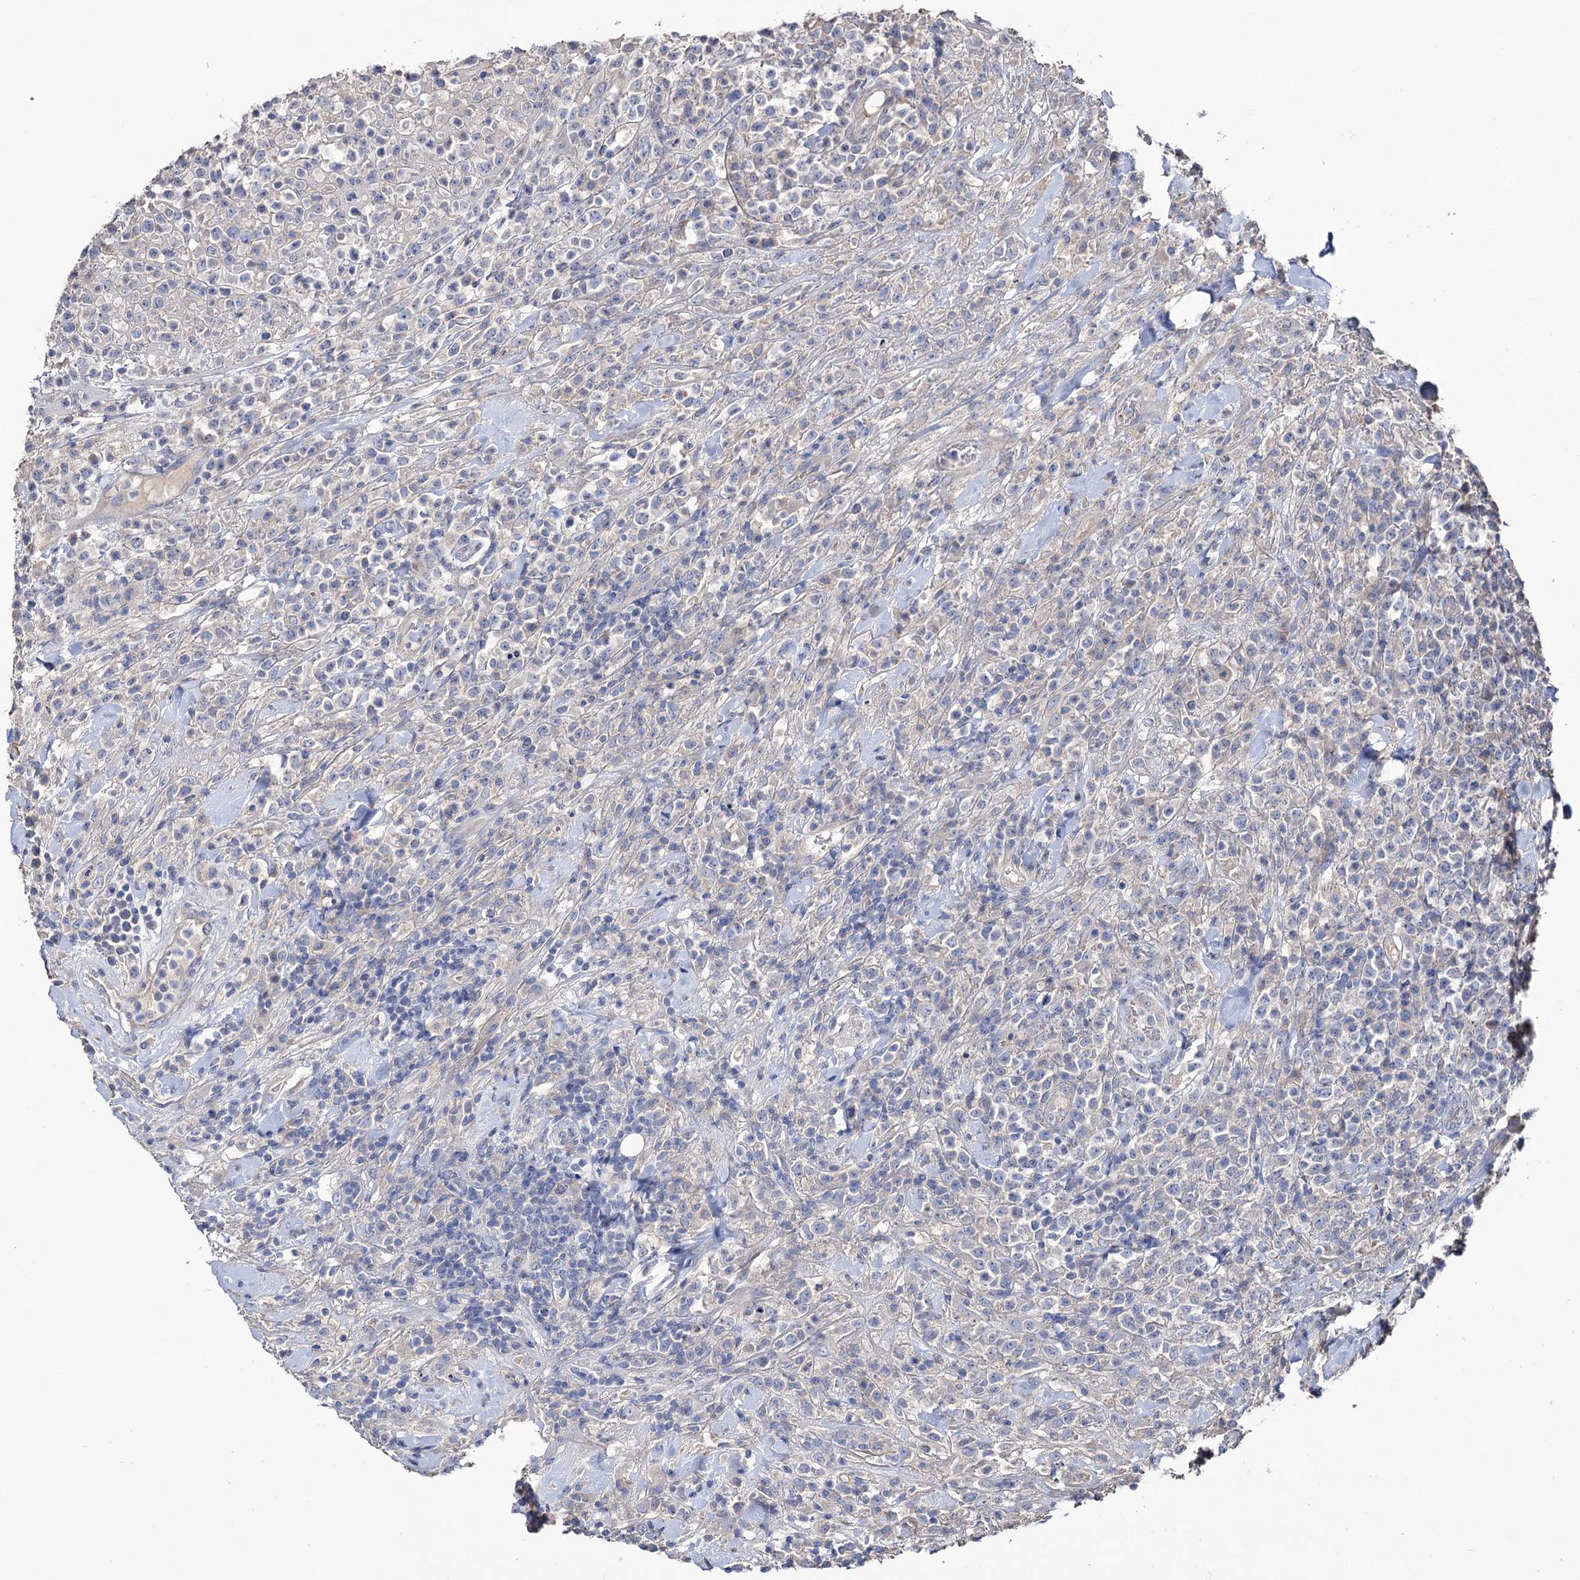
{"staining": {"intensity": "negative", "quantity": "none", "location": "none"}, "tissue": "lymphoma", "cell_type": "Tumor cells", "image_type": "cancer", "snomed": [{"axis": "morphology", "description": "Malignant lymphoma, non-Hodgkin's type, High grade"}, {"axis": "topography", "description": "Colon"}], "caption": "High magnification brightfield microscopy of high-grade malignant lymphoma, non-Hodgkin's type stained with DAB (3,3'-diaminobenzidine) (brown) and counterstained with hematoxylin (blue): tumor cells show no significant positivity.", "gene": "EPB41L5", "patient": {"sex": "female", "age": 53}}